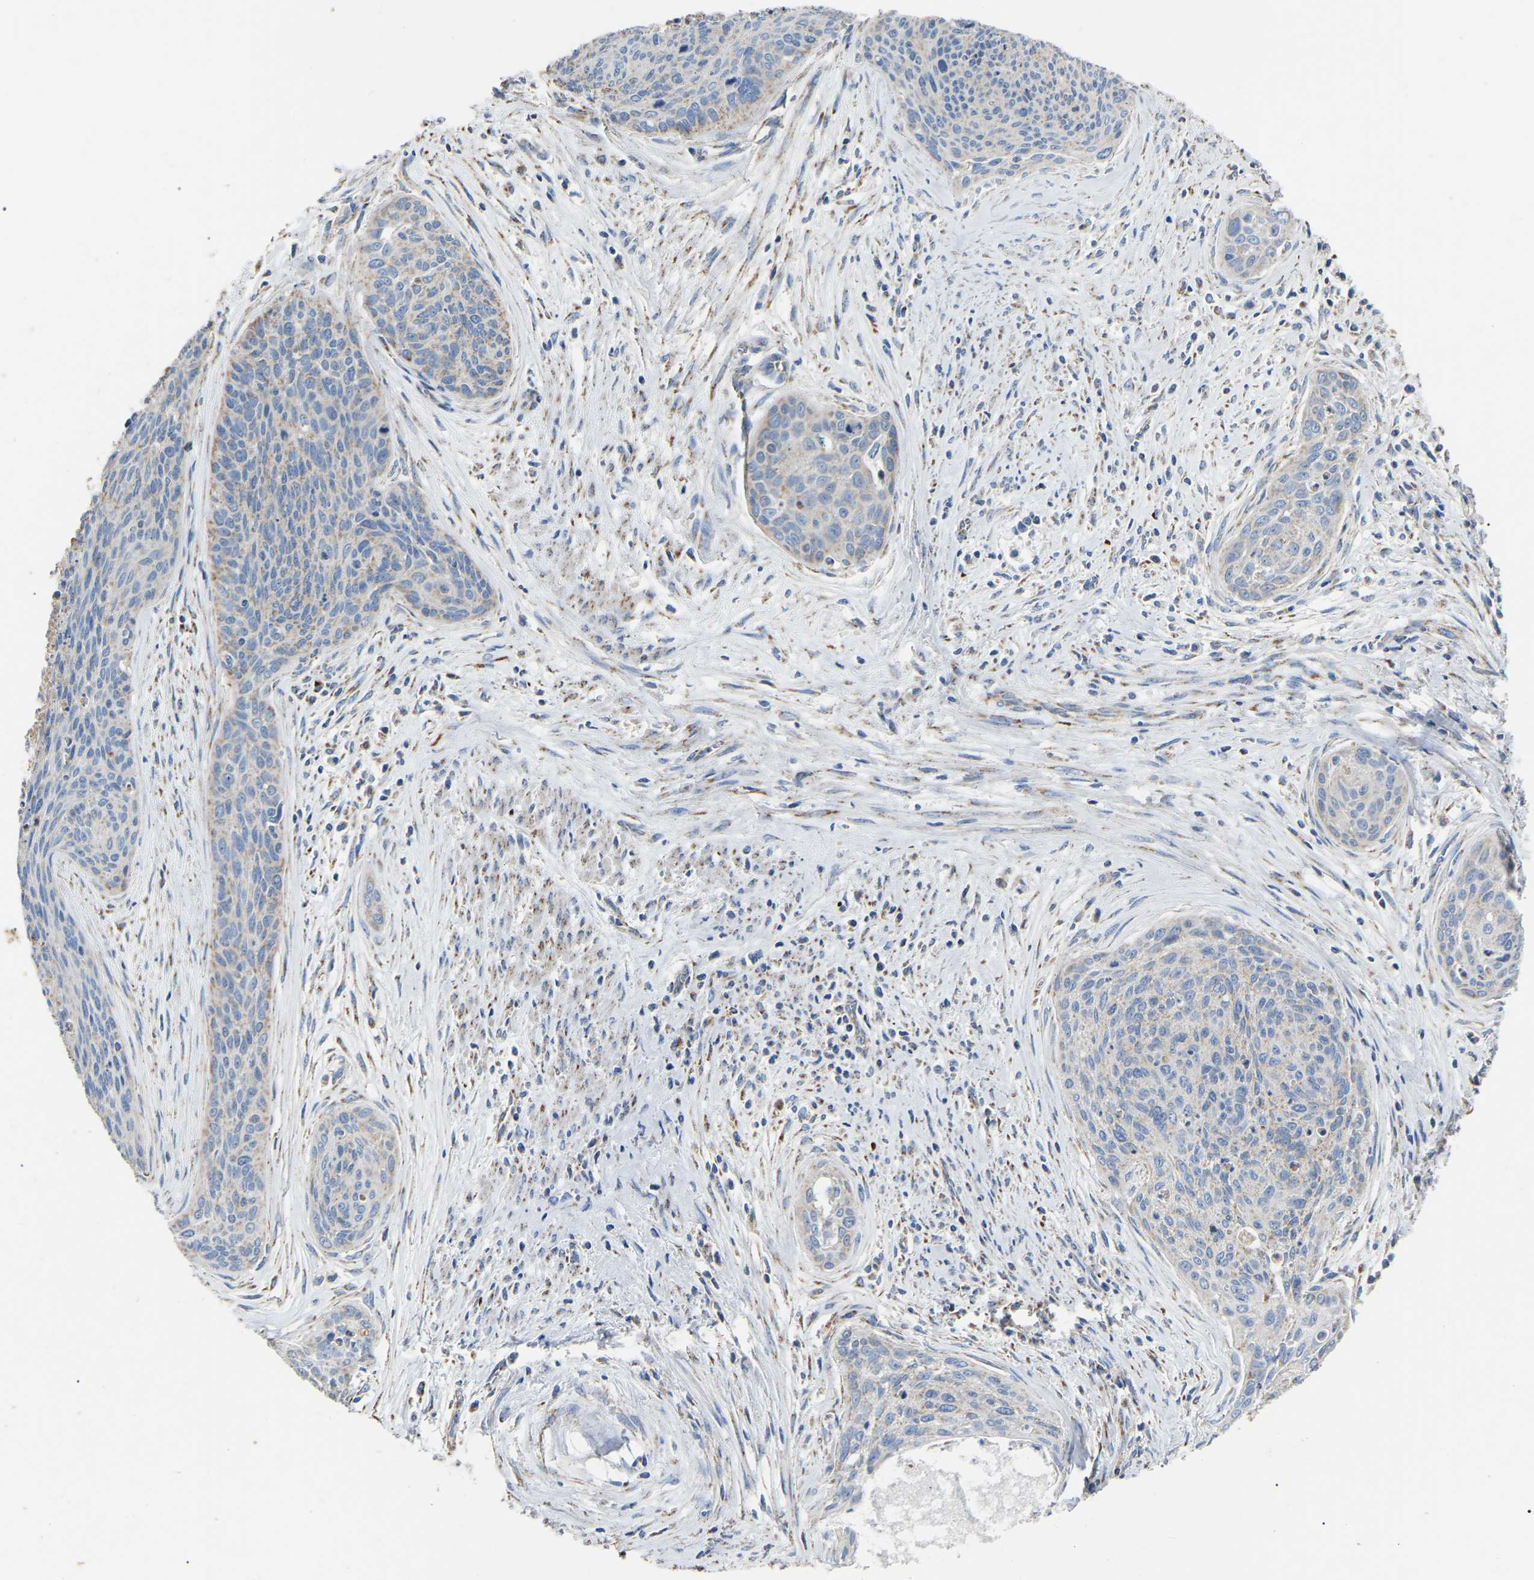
{"staining": {"intensity": "negative", "quantity": "none", "location": "none"}, "tissue": "cervical cancer", "cell_type": "Tumor cells", "image_type": "cancer", "snomed": [{"axis": "morphology", "description": "Squamous cell carcinoma, NOS"}, {"axis": "topography", "description": "Cervix"}], "caption": "IHC photomicrograph of human cervical squamous cell carcinoma stained for a protein (brown), which exhibits no positivity in tumor cells.", "gene": "HIBADH", "patient": {"sex": "female", "age": 55}}